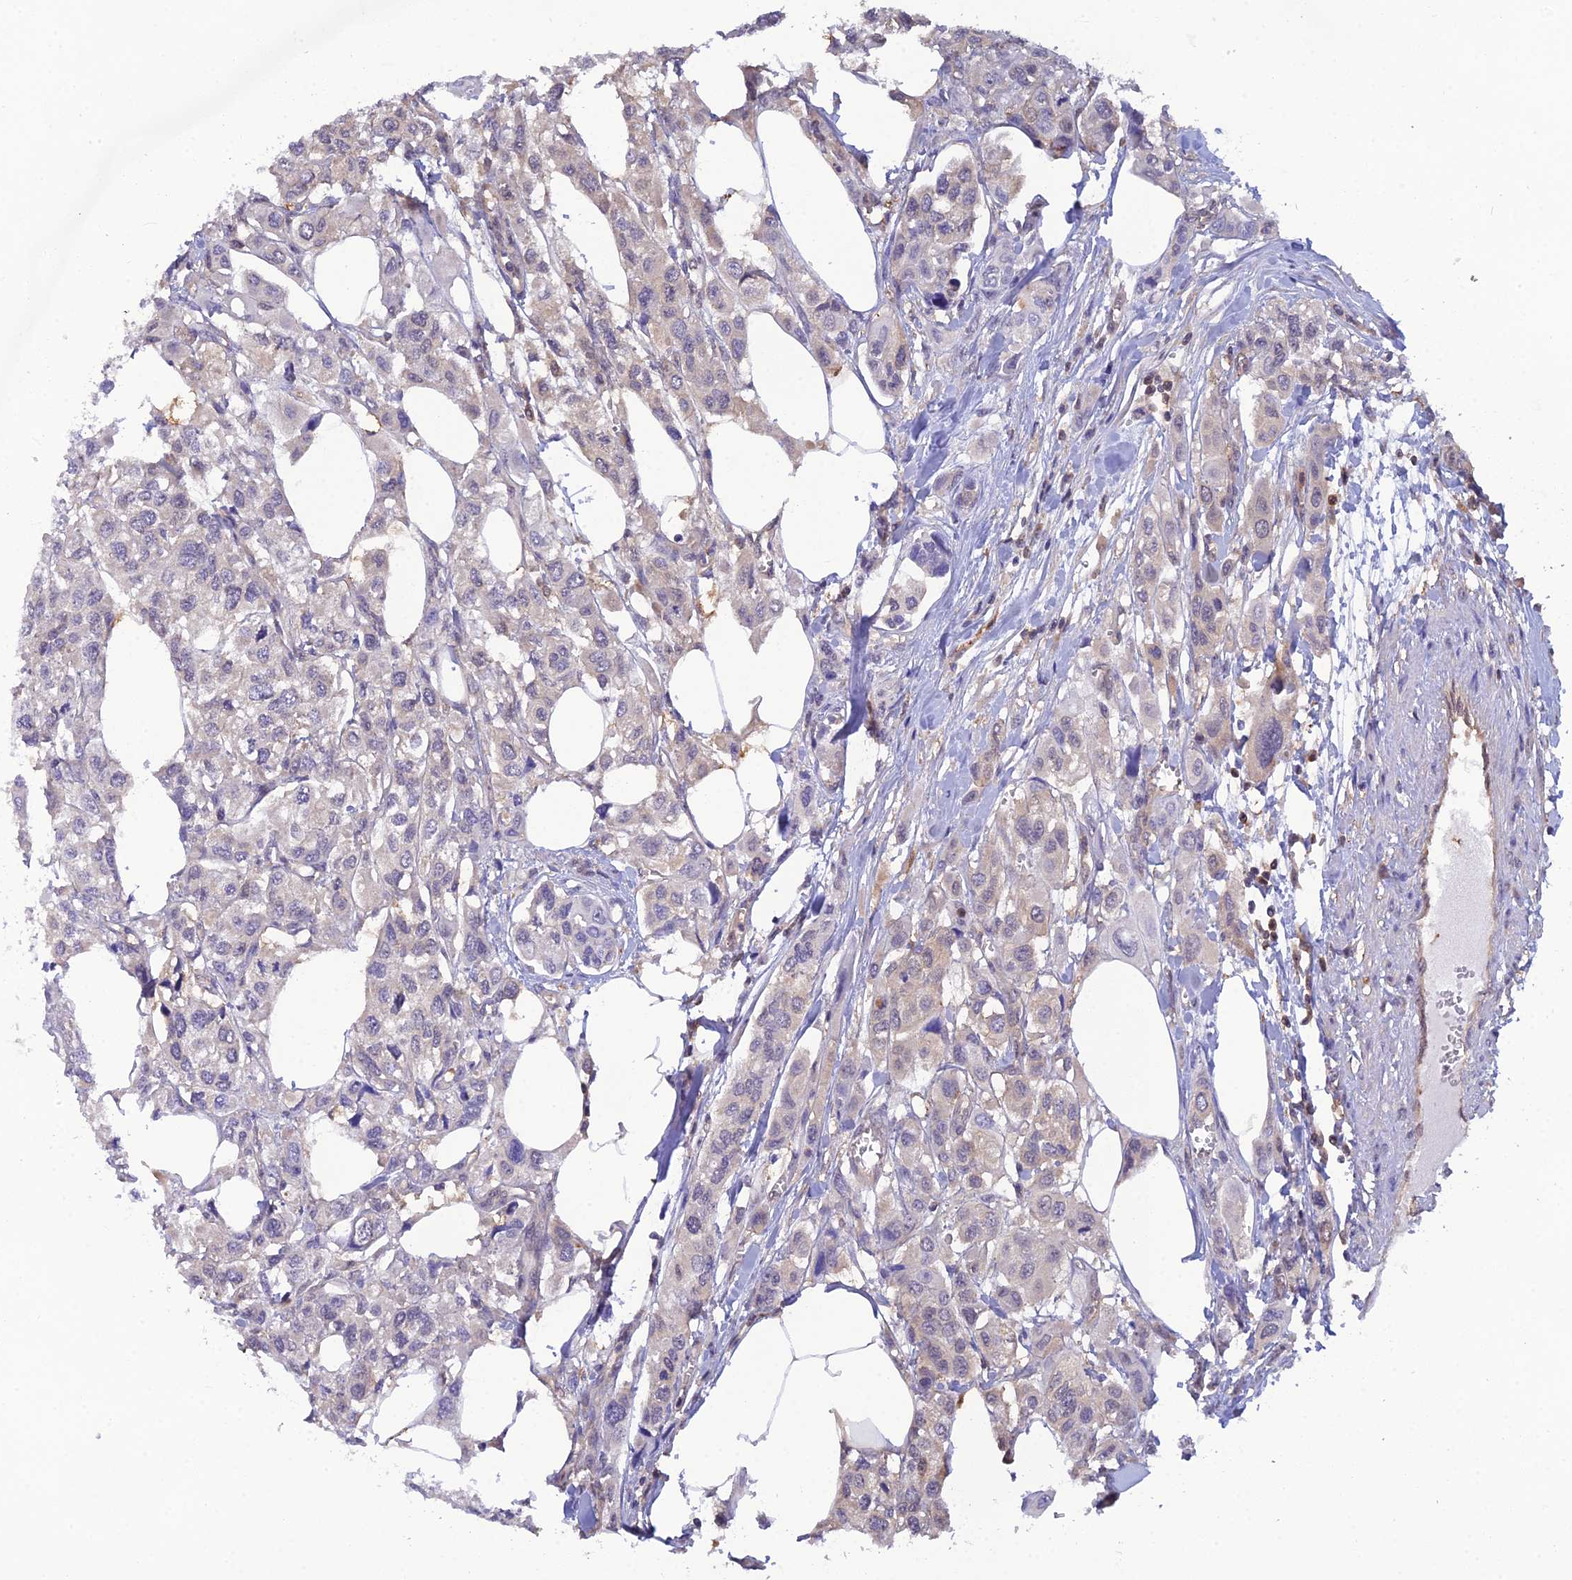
{"staining": {"intensity": "negative", "quantity": "none", "location": "none"}, "tissue": "urothelial cancer", "cell_type": "Tumor cells", "image_type": "cancer", "snomed": [{"axis": "morphology", "description": "Urothelial carcinoma, High grade"}, {"axis": "topography", "description": "Urinary bladder"}], "caption": "DAB (3,3'-diaminobenzidine) immunohistochemical staining of human urothelial cancer reveals no significant staining in tumor cells.", "gene": "HINT1", "patient": {"sex": "male", "age": 67}}